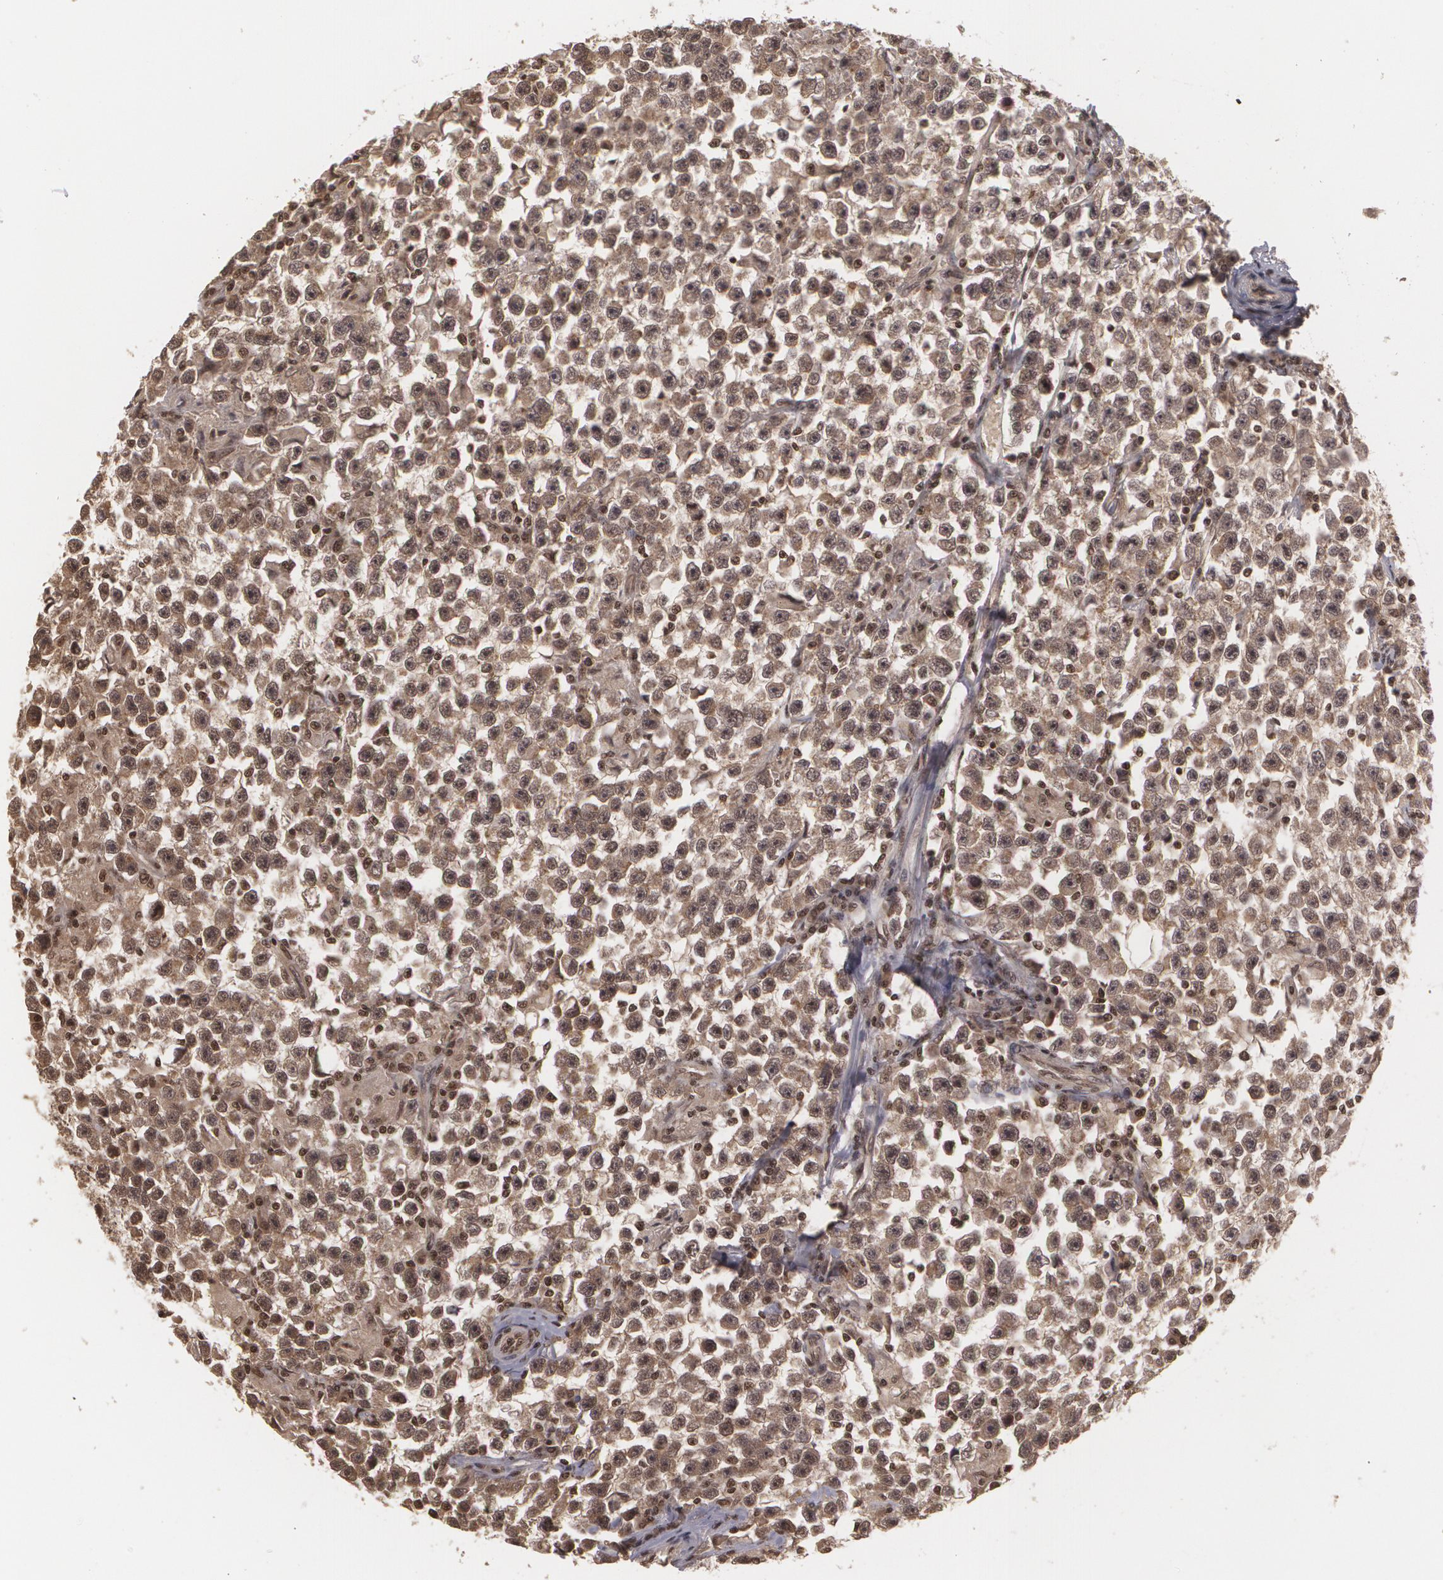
{"staining": {"intensity": "weak", "quantity": ">75%", "location": "cytoplasmic/membranous,nuclear"}, "tissue": "testis cancer", "cell_type": "Tumor cells", "image_type": "cancer", "snomed": [{"axis": "morphology", "description": "Seminoma, NOS"}, {"axis": "topography", "description": "Testis"}], "caption": "The photomicrograph exhibits a brown stain indicating the presence of a protein in the cytoplasmic/membranous and nuclear of tumor cells in testis cancer (seminoma). Nuclei are stained in blue.", "gene": "RXRB", "patient": {"sex": "male", "age": 33}}